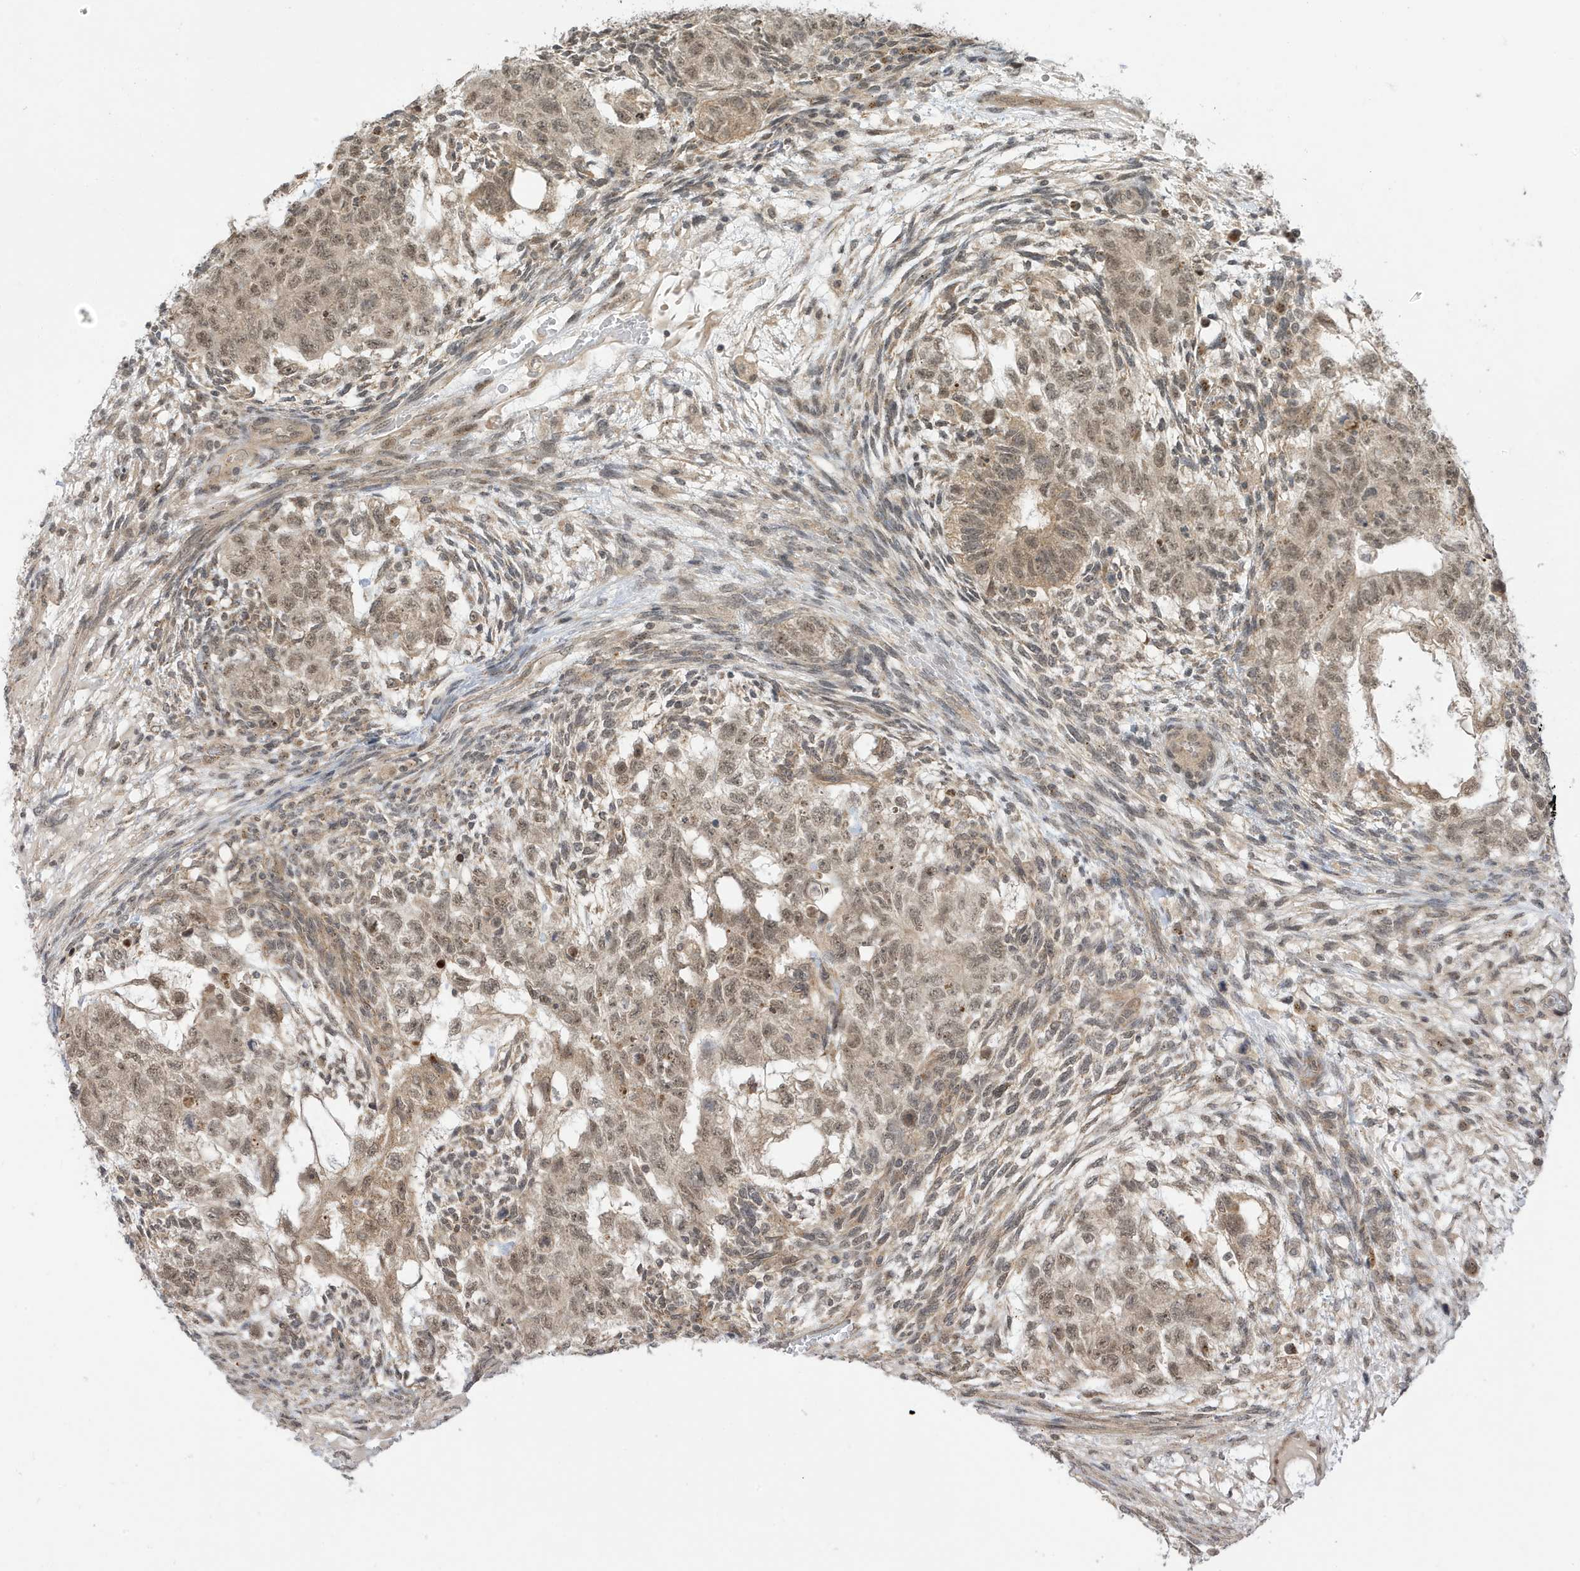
{"staining": {"intensity": "moderate", "quantity": ">75%", "location": "nuclear"}, "tissue": "testis cancer", "cell_type": "Tumor cells", "image_type": "cancer", "snomed": [{"axis": "morphology", "description": "Normal tissue, NOS"}, {"axis": "morphology", "description": "Carcinoma, Embryonal, NOS"}, {"axis": "topography", "description": "Testis"}], "caption": "Immunohistochemistry image of human testis embryonal carcinoma stained for a protein (brown), which shows medium levels of moderate nuclear staining in approximately >75% of tumor cells.", "gene": "TAB3", "patient": {"sex": "male", "age": 36}}